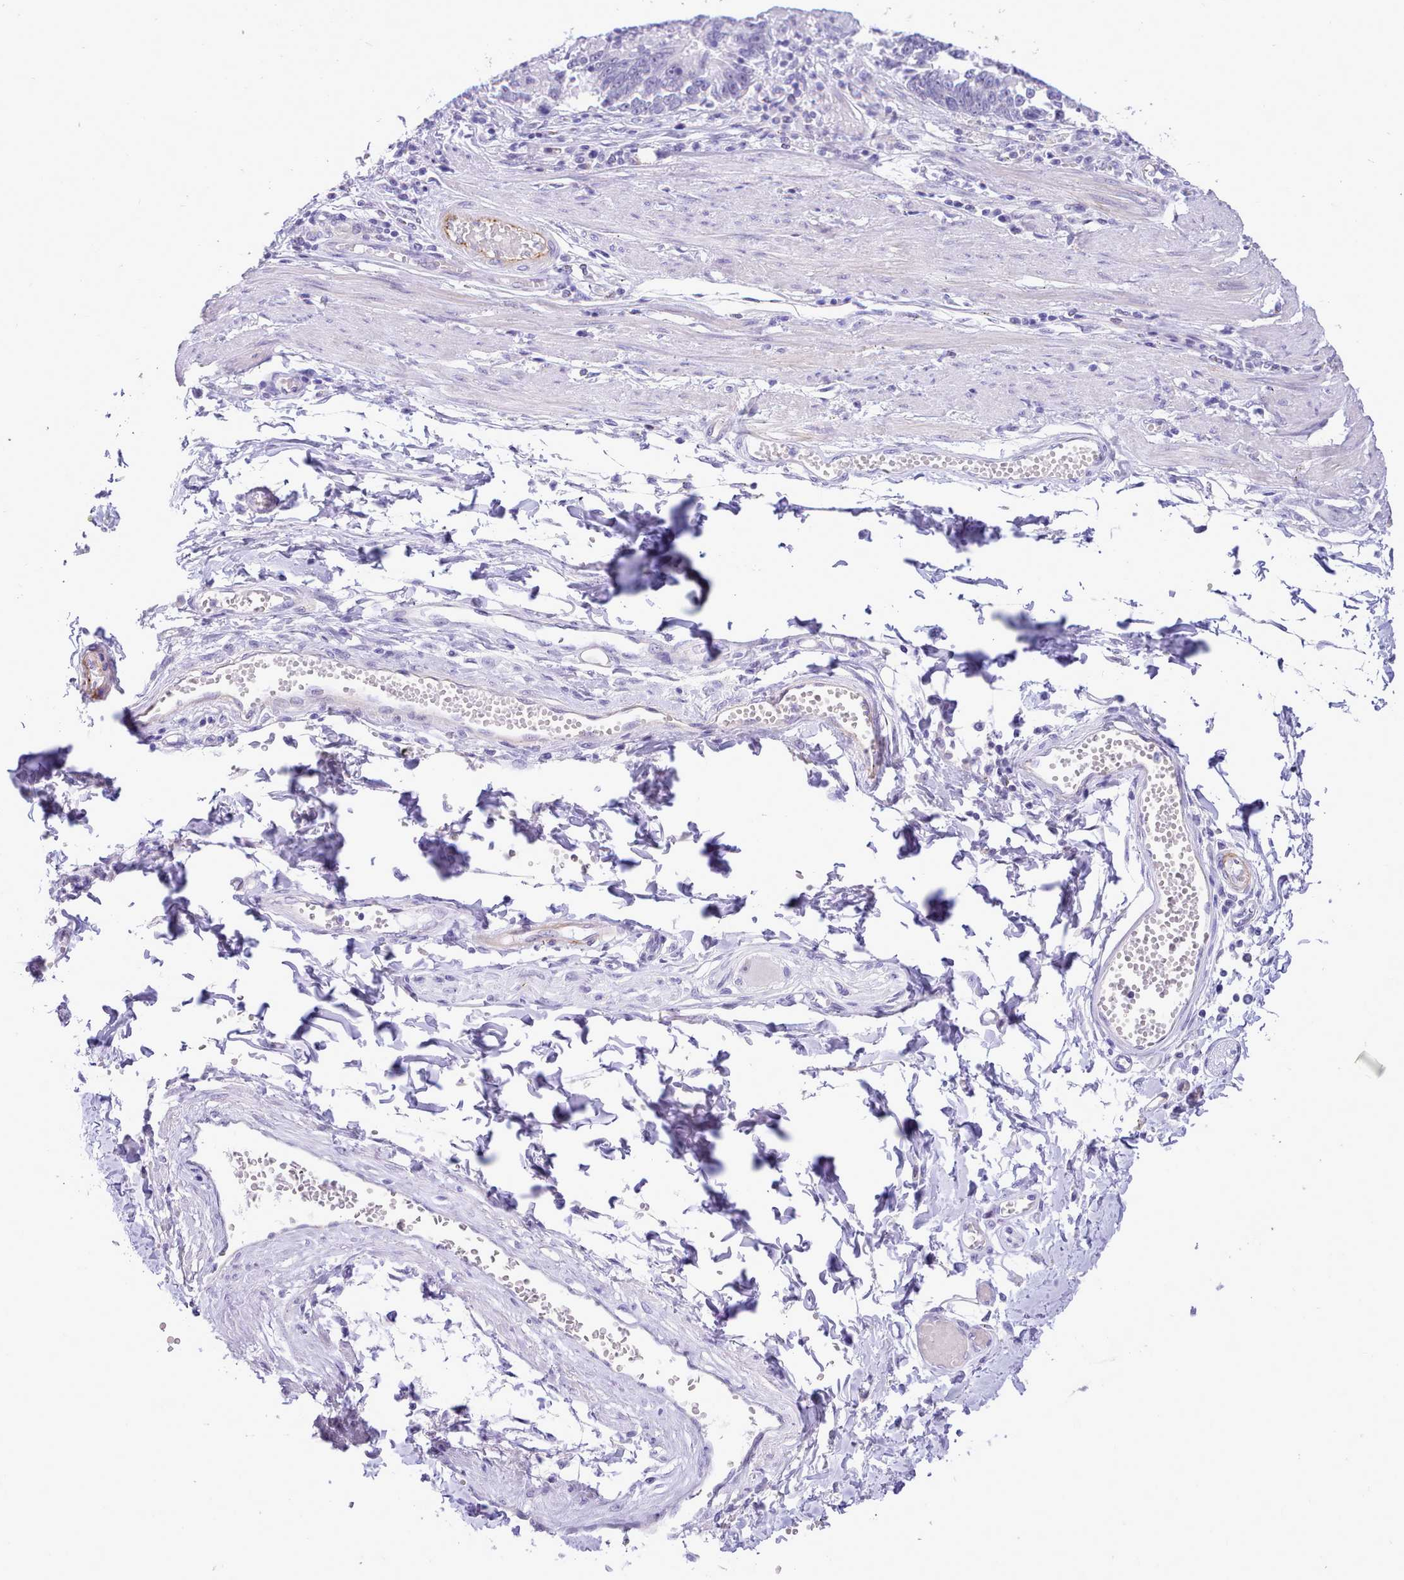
{"staining": {"intensity": "negative", "quantity": "none", "location": "none"}, "tissue": "stomach cancer", "cell_type": "Tumor cells", "image_type": "cancer", "snomed": [{"axis": "morphology", "description": "Adenocarcinoma, NOS"}, {"axis": "topography", "description": "Stomach"}], "caption": "Immunohistochemistry (IHC) of human adenocarcinoma (stomach) demonstrates no staining in tumor cells.", "gene": "LRRC37A", "patient": {"sex": "male", "age": 59}}